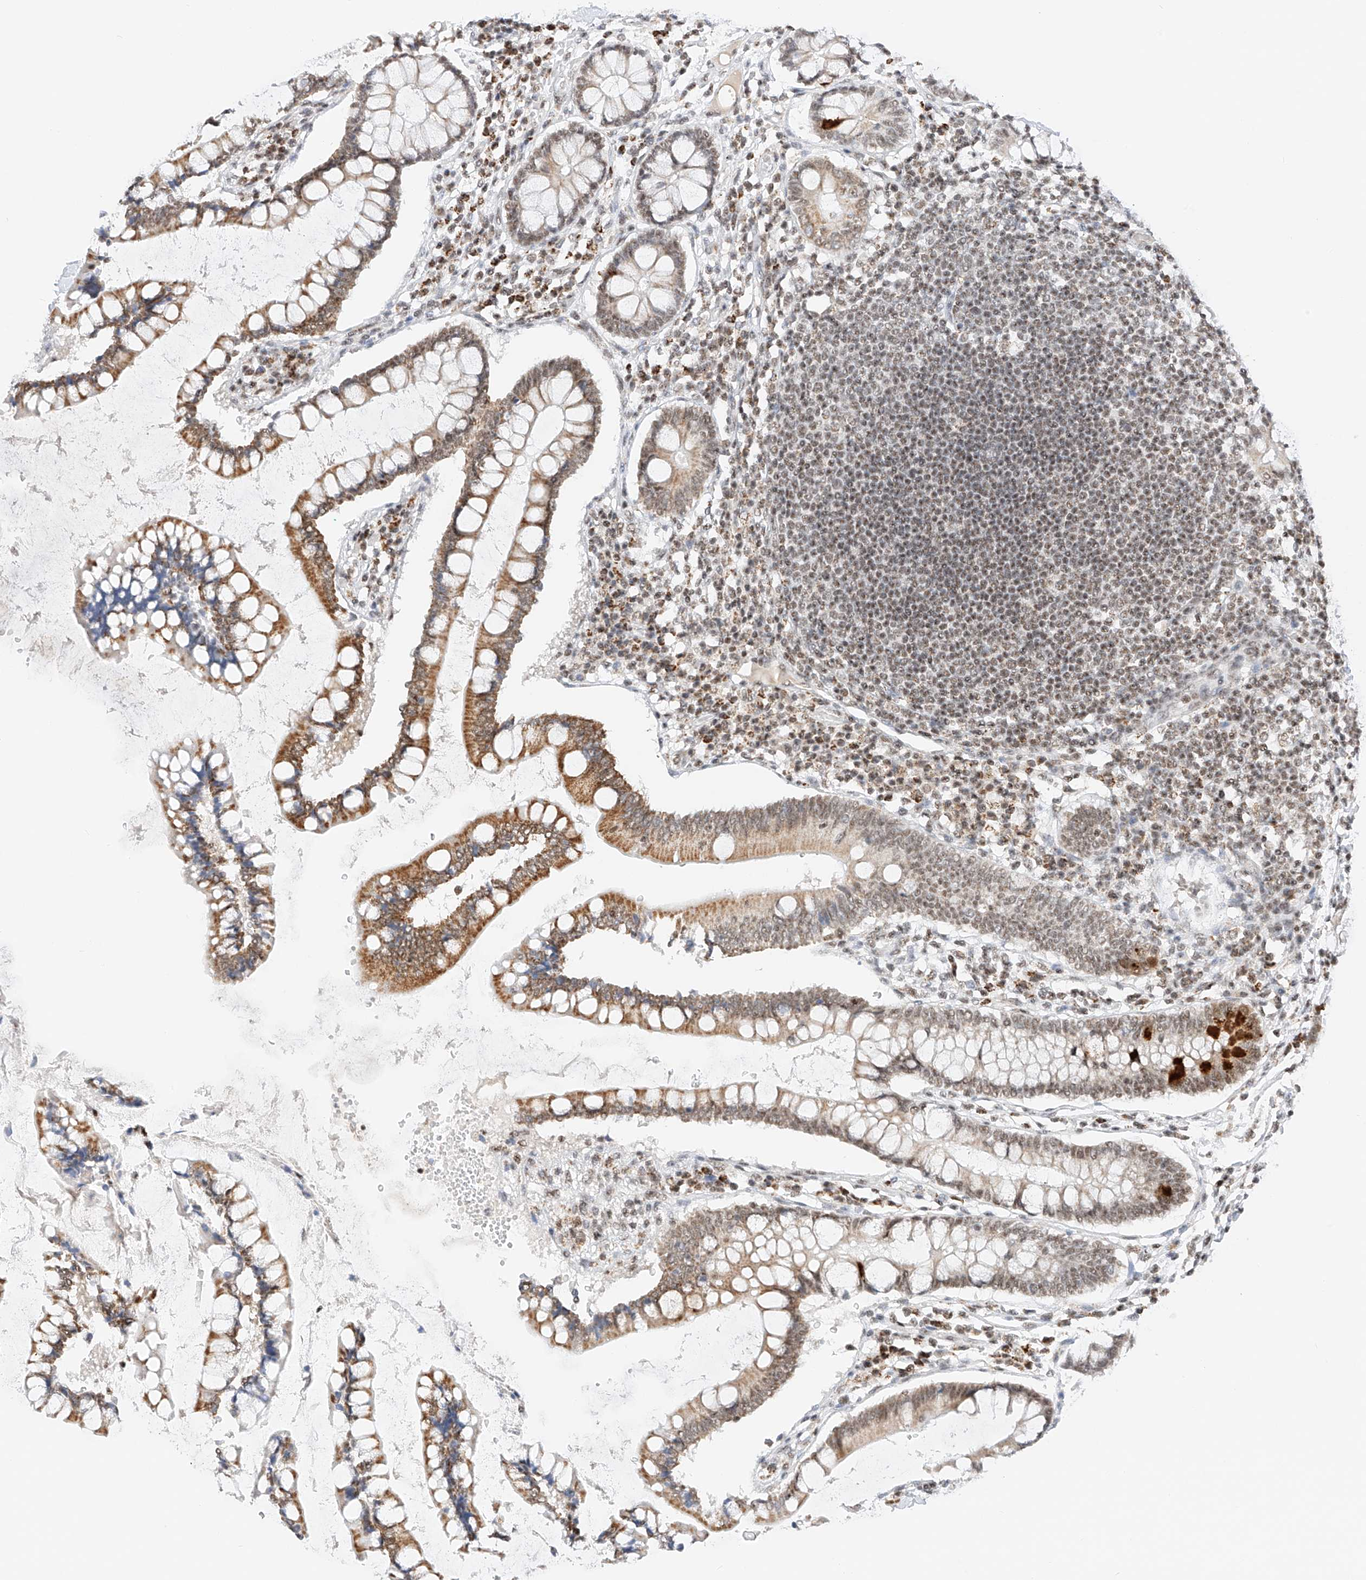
{"staining": {"intensity": "moderate", "quantity": "<25%", "location": "nuclear"}, "tissue": "colon", "cell_type": "Endothelial cells", "image_type": "normal", "snomed": [{"axis": "morphology", "description": "Normal tissue, NOS"}, {"axis": "topography", "description": "Colon"}], "caption": "Immunohistochemistry (DAB (3,3'-diaminobenzidine)) staining of normal colon exhibits moderate nuclear protein staining in approximately <25% of endothelial cells.", "gene": "NRF1", "patient": {"sex": "female", "age": 79}}